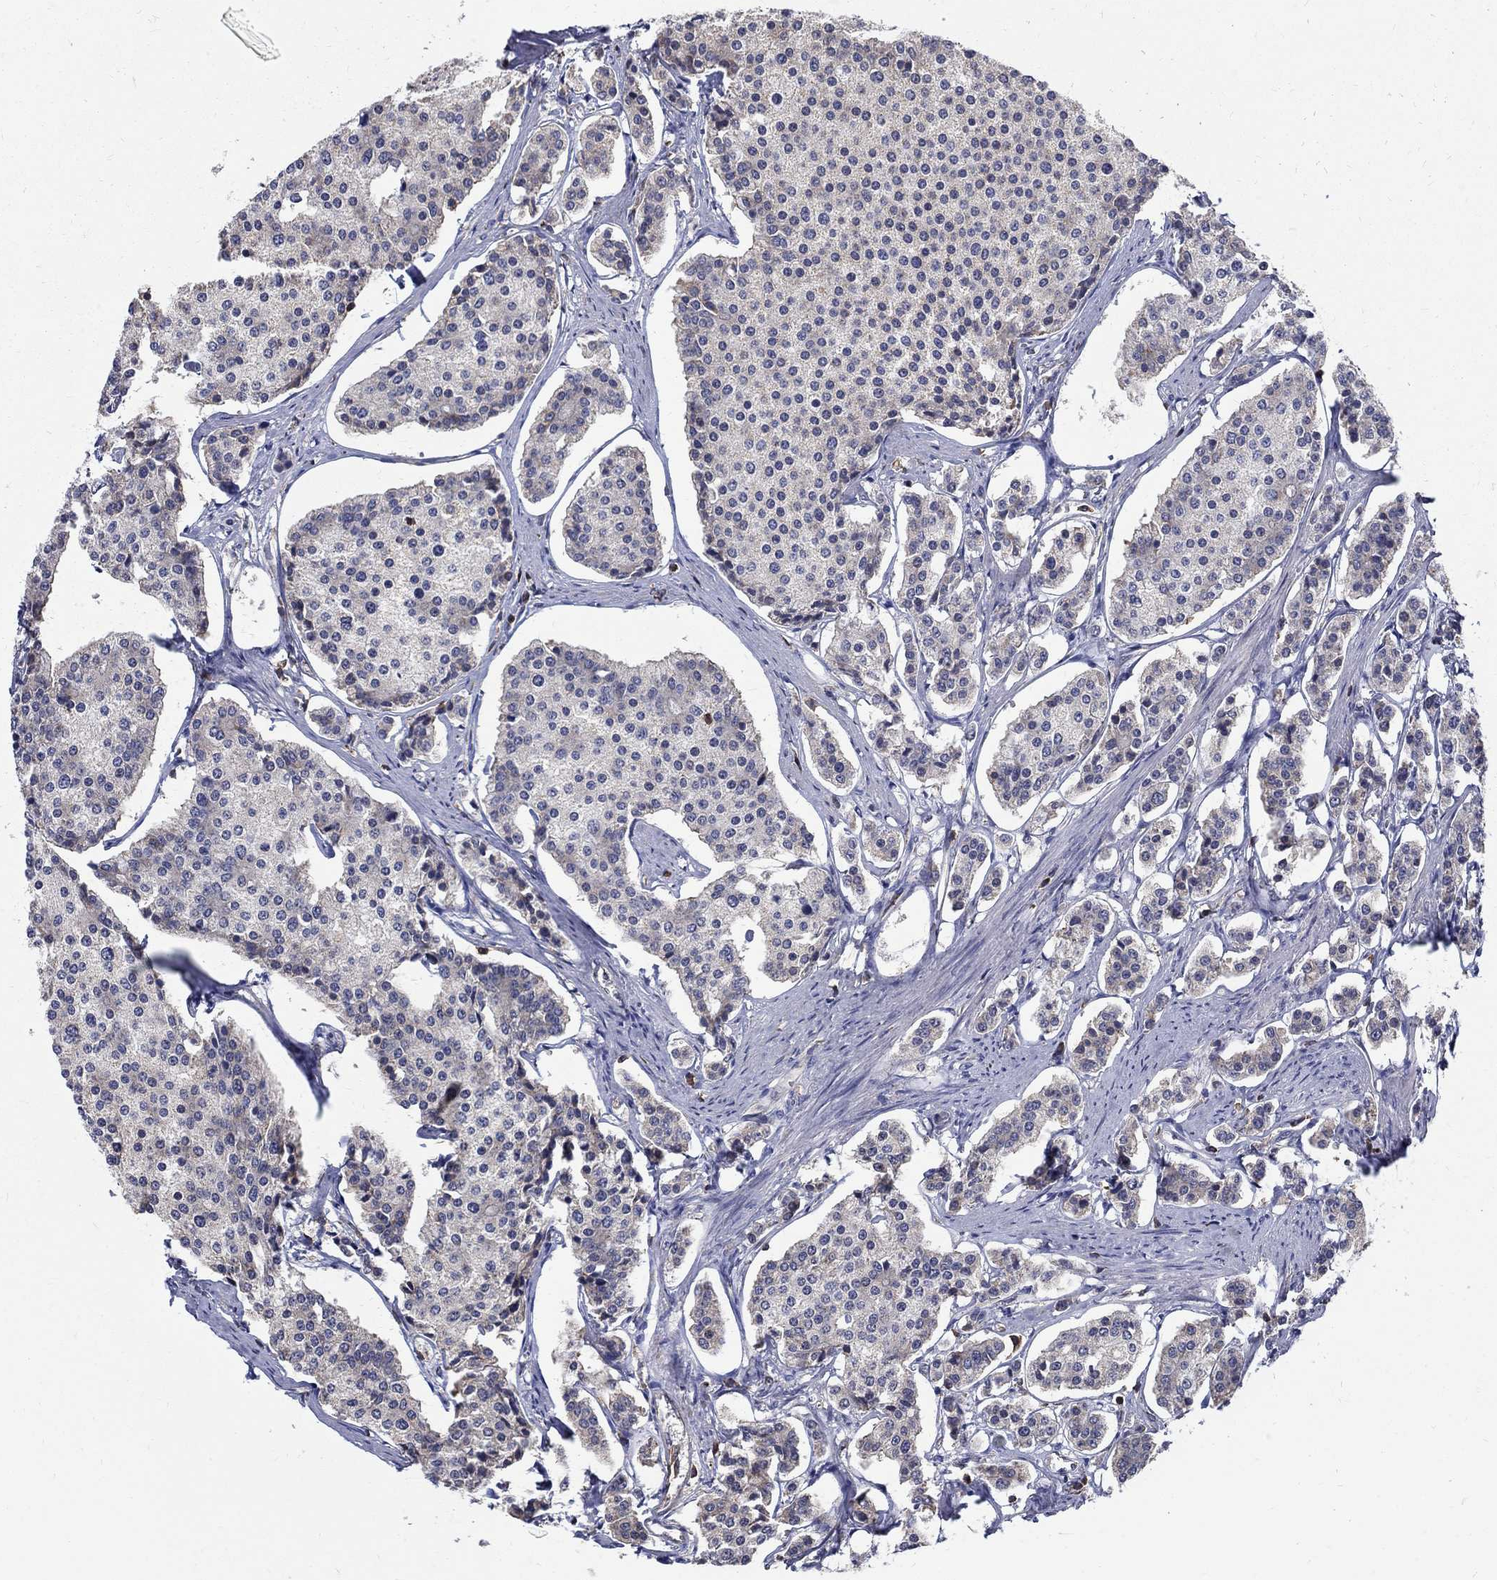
{"staining": {"intensity": "negative", "quantity": "none", "location": "none"}, "tissue": "carcinoid", "cell_type": "Tumor cells", "image_type": "cancer", "snomed": [{"axis": "morphology", "description": "Carcinoid, malignant, NOS"}, {"axis": "topography", "description": "Small intestine"}], "caption": "This is an immunohistochemistry histopathology image of carcinoid. There is no expression in tumor cells.", "gene": "AGAP2", "patient": {"sex": "female", "age": 65}}